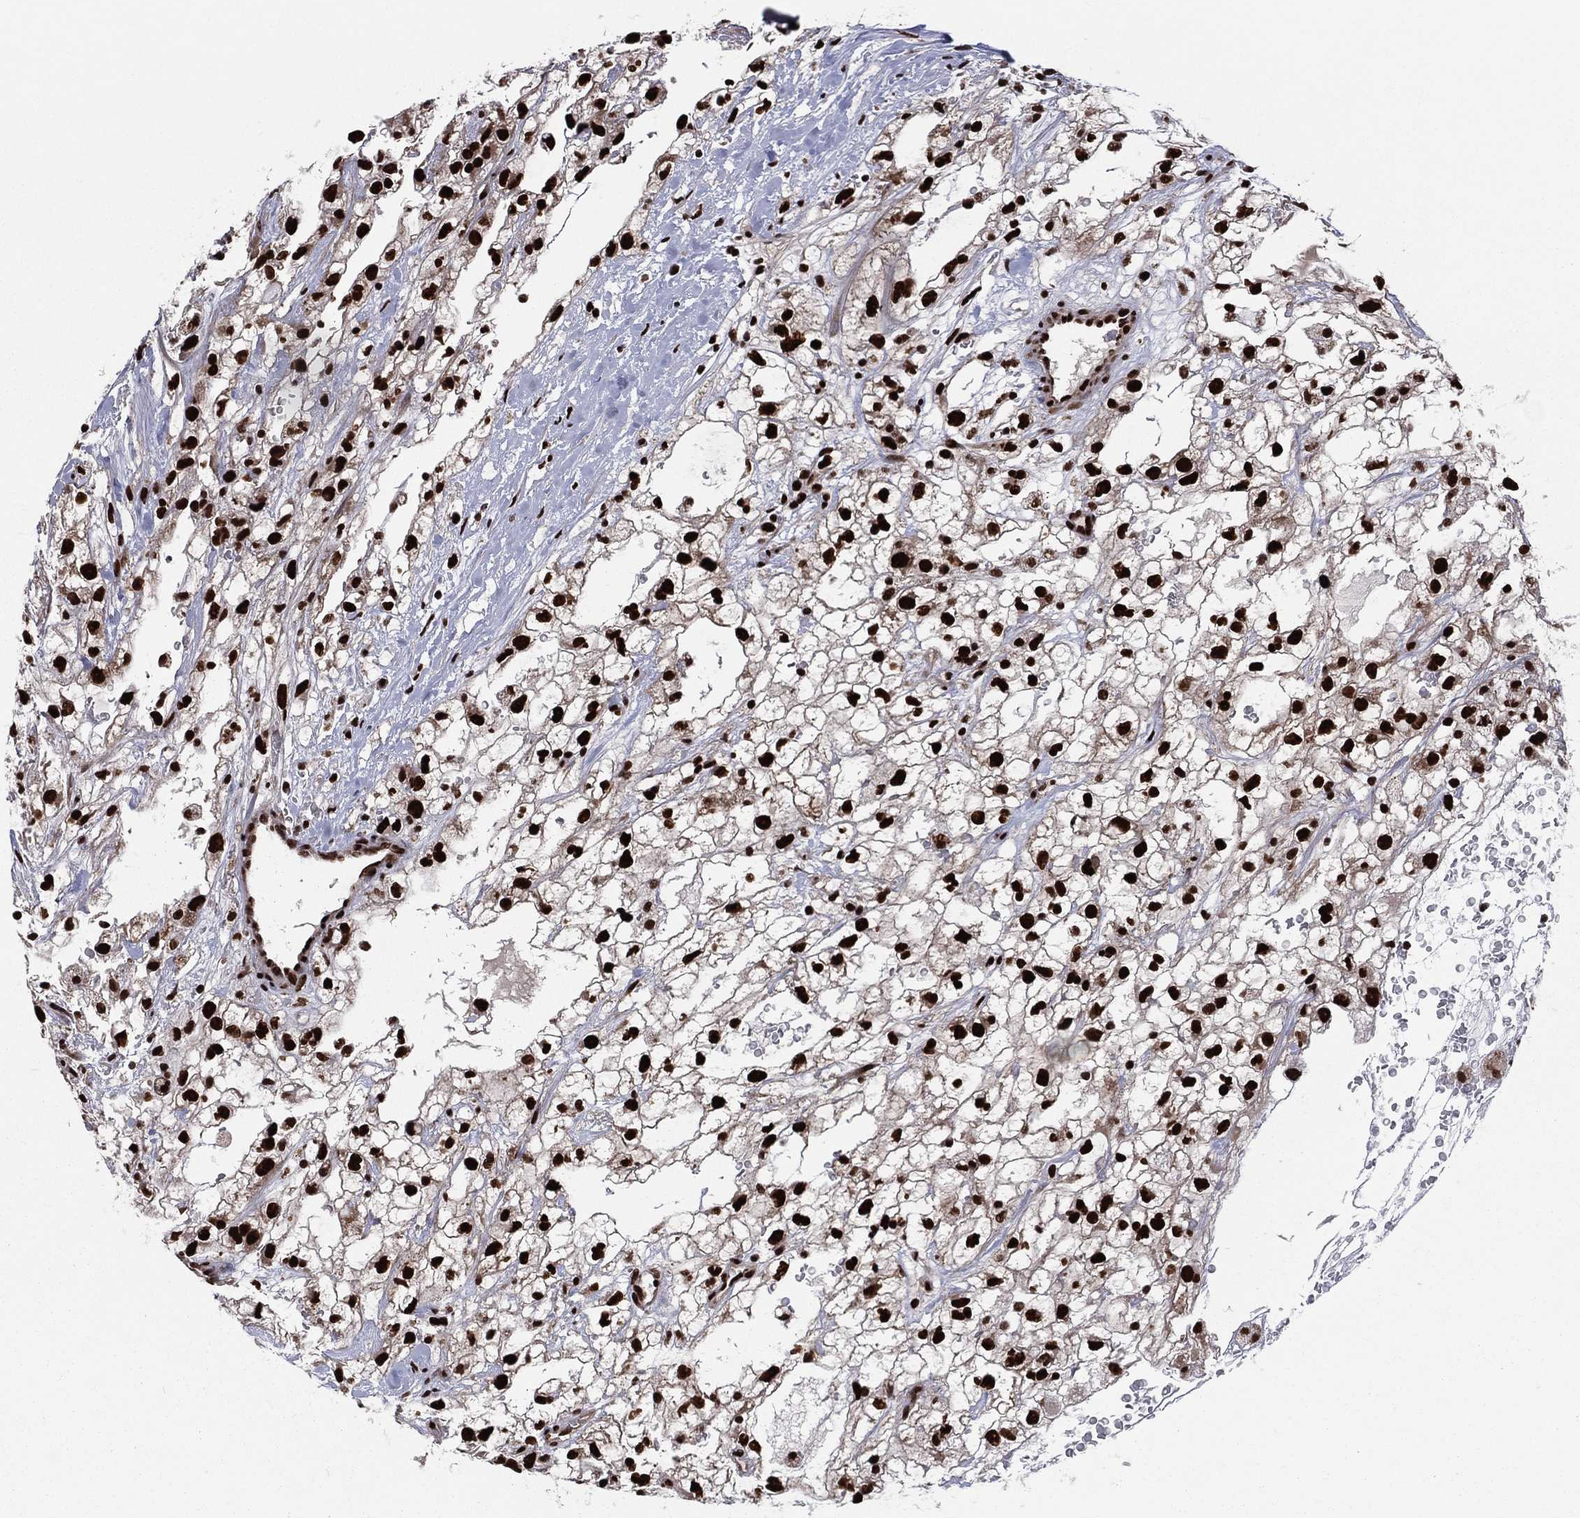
{"staining": {"intensity": "strong", "quantity": ">75%", "location": "nuclear"}, "tissue": "renal cancer", "cell_type": "Tumor cells", "image_type": "cancer", "snomed": [{"axis": "morphology", "description": "Adenocarcinoma, NOS"}, {"axis": "topography", "description": "Kidney"}], "caption": "Approximately >75% of tumor cells in adenocarcinoma (renal) display strong nuclear protein staining as visualized by brown immunohistochemical staining.", "gene": "TP53BP1", "patient": {"sex": "male", "age": 59}}